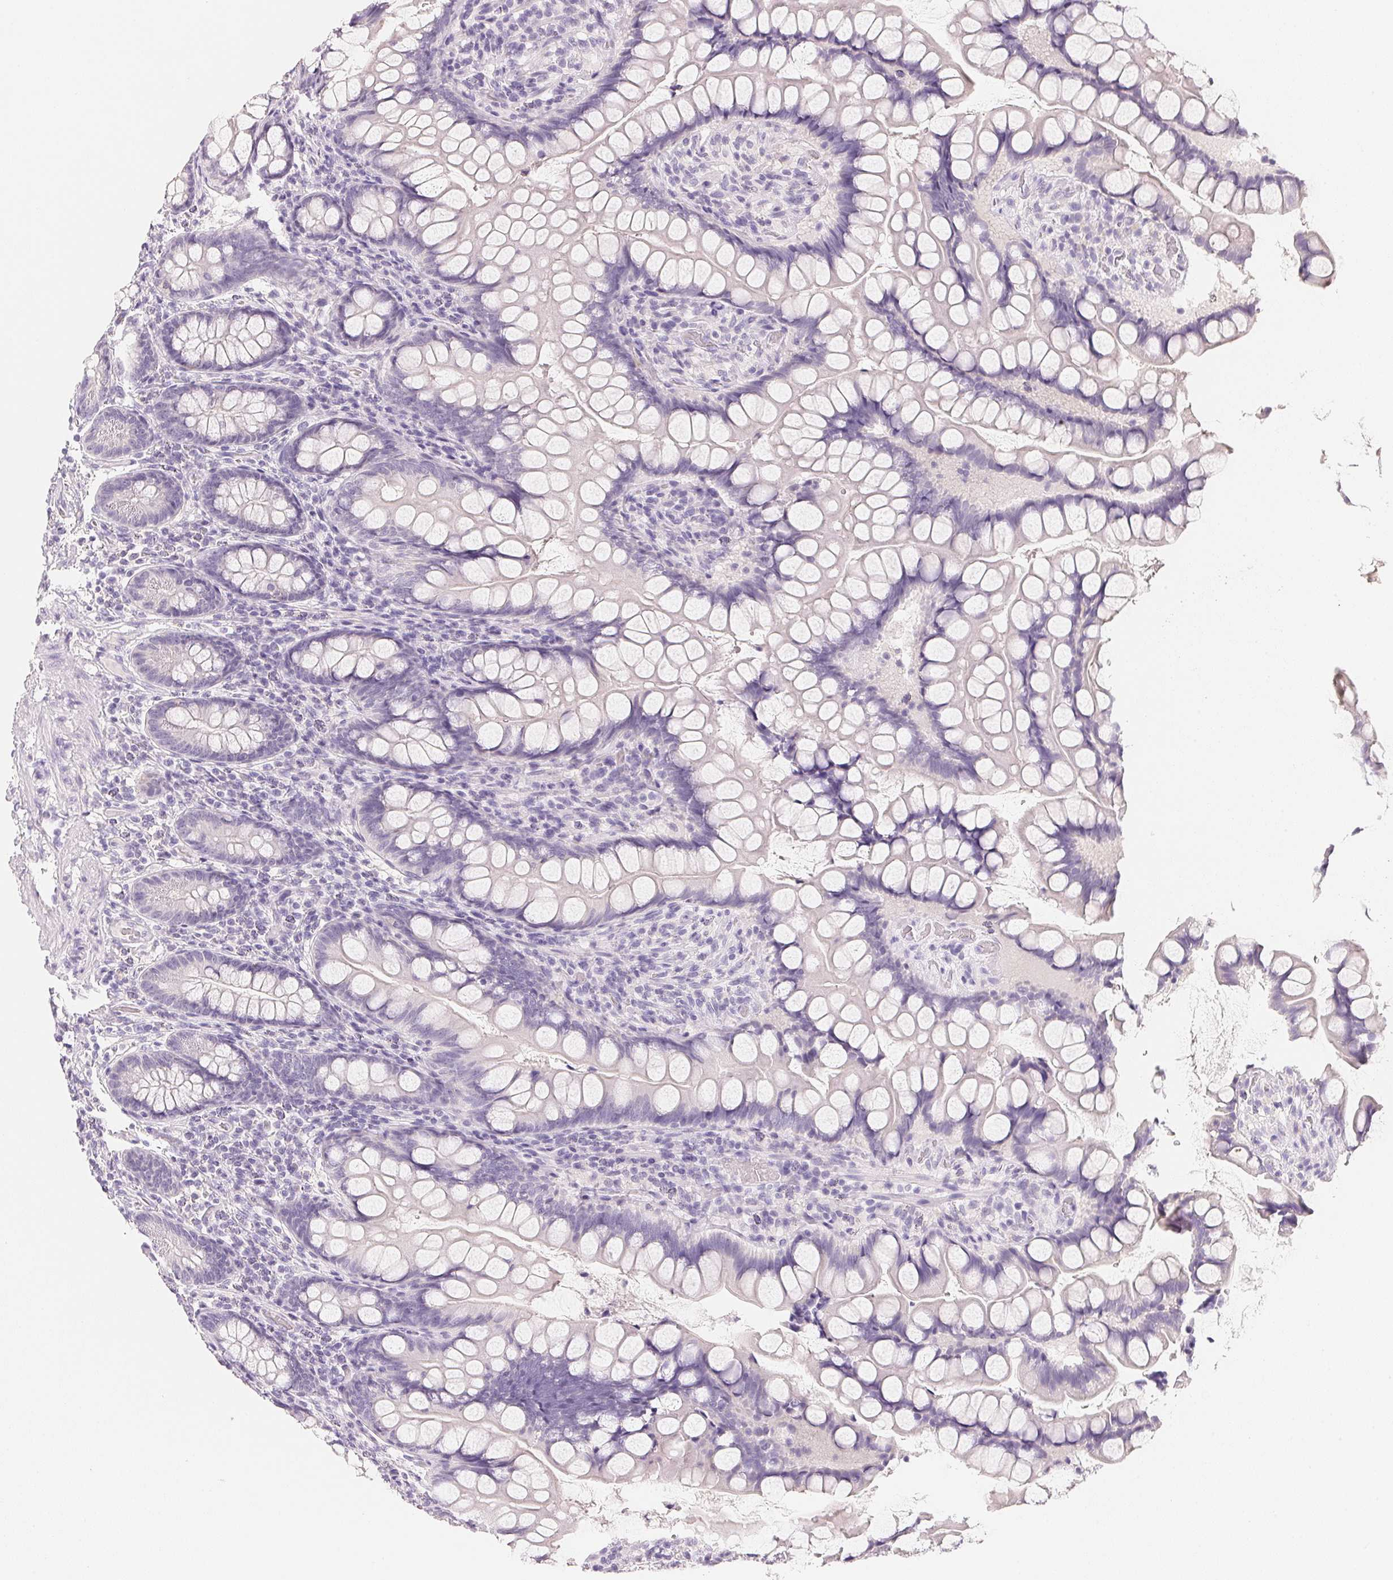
{"staining": {"intensity": "negative", "quantity": "none", "location": "none"}, "tissue": "small intestine", "cell_type": "Glandular cells", "image_type": "normal", "snomed": [{"axis": "morphology", "description": "Normal tissue, NOS"}, {"axis": "topography", "description": "Small intestine"}], "caption": "Small intestine was stained to show a protein in brown. There is no significant staining in glandular cells. Nuclei are stained in blue.", "gene": "ACP3", "patient": {"sex": "male", "age": 70}}